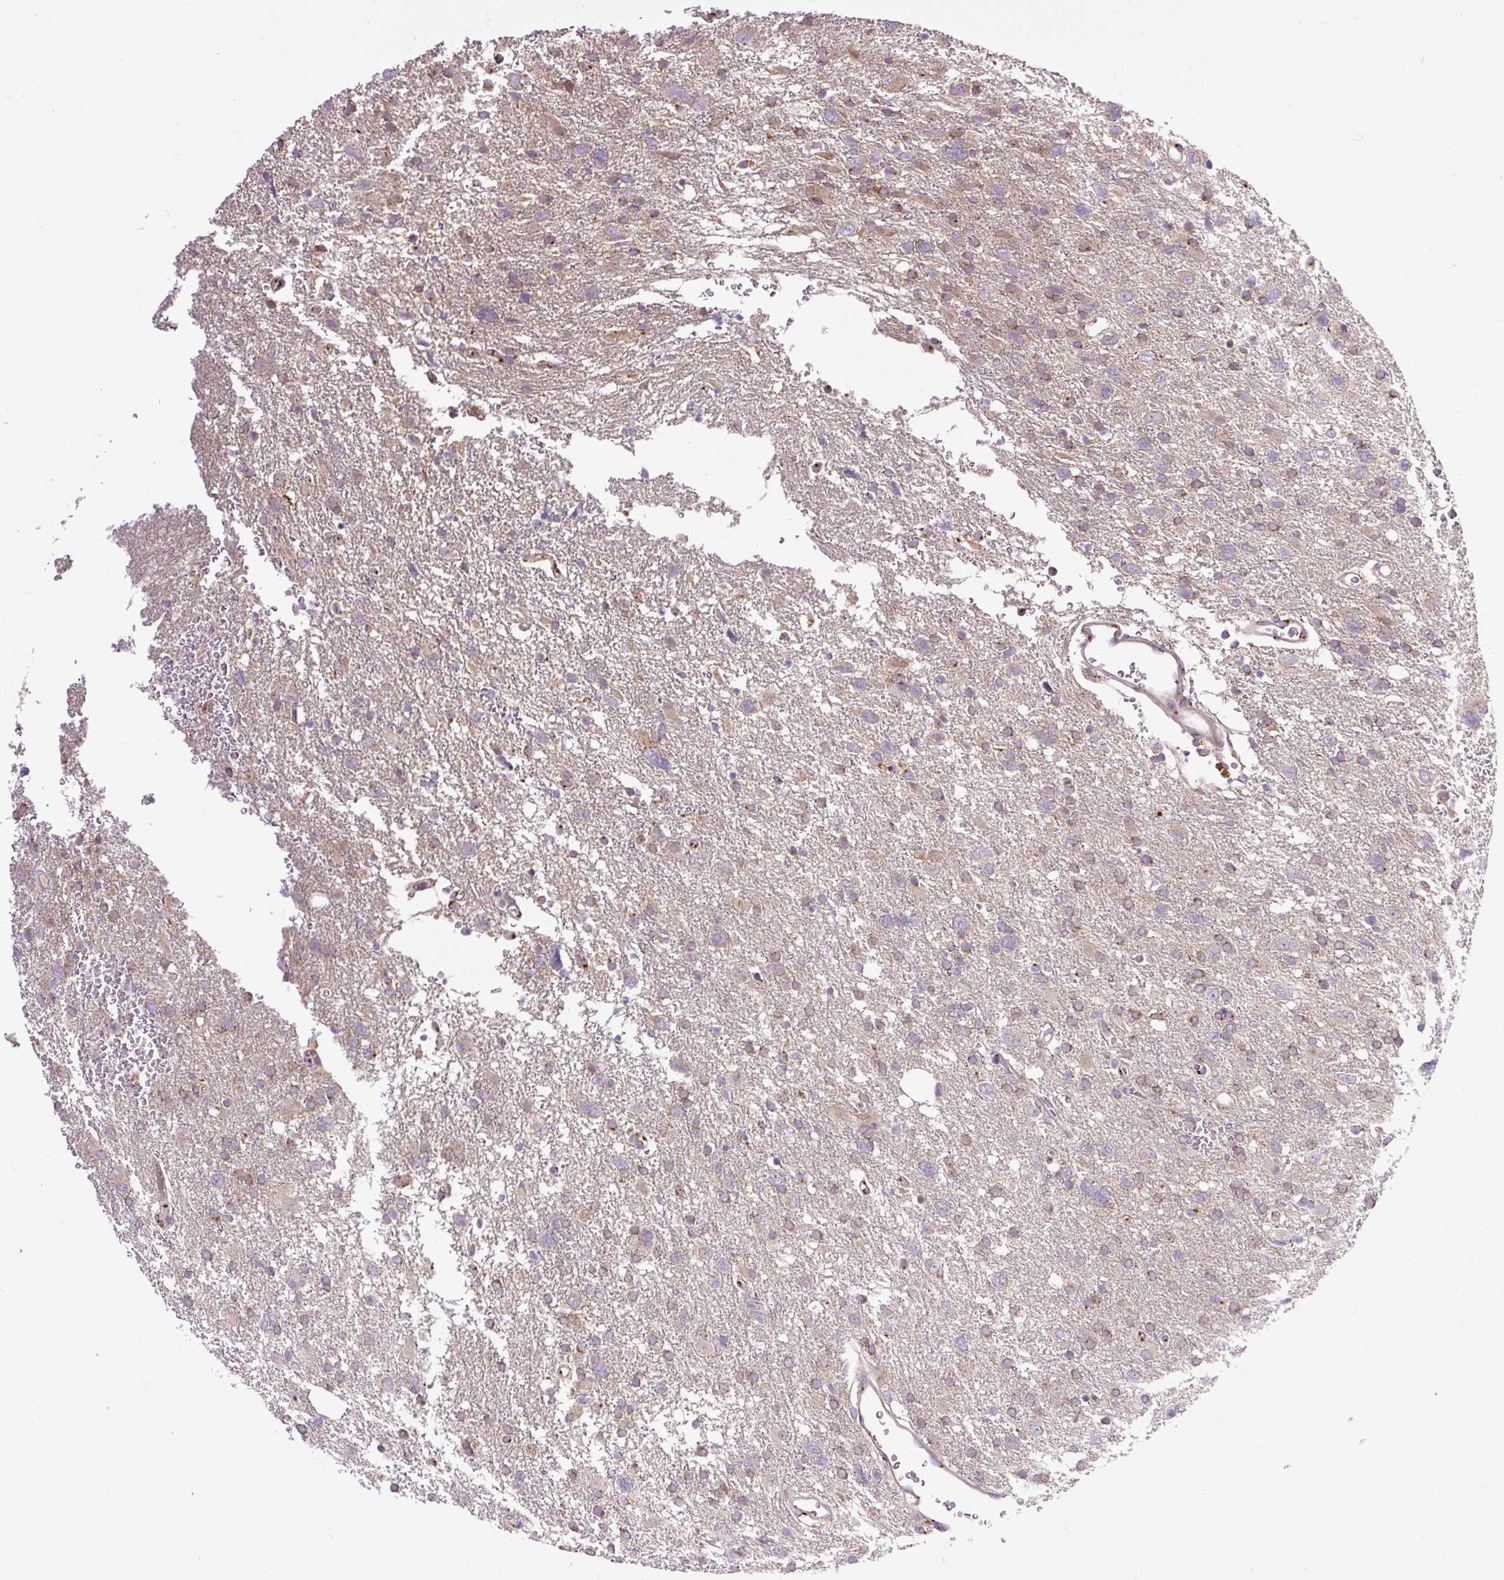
{"staining": {"intensity": "weak", "quantity": "<25%", "location": "cytoplasmic/membranous"}, "tissue": "glioma", "cell_type": "Tumor cells", "image_type": "cancer", "snomed": [{"axis": "morphology", "description": "Glioma, malignant, High grade"}, {"axis": "topography", "description": "Brain"}], "caption": "Micrograph shows no protein positivity in tumor cells of malignant glioma (high-grade) tissue. The staining is performed using DAB brown chromogen with nuclei counter-stained in using hematoxylin.", "gene": "MSMP", "patient": {"sex": "male", "age": 61}}